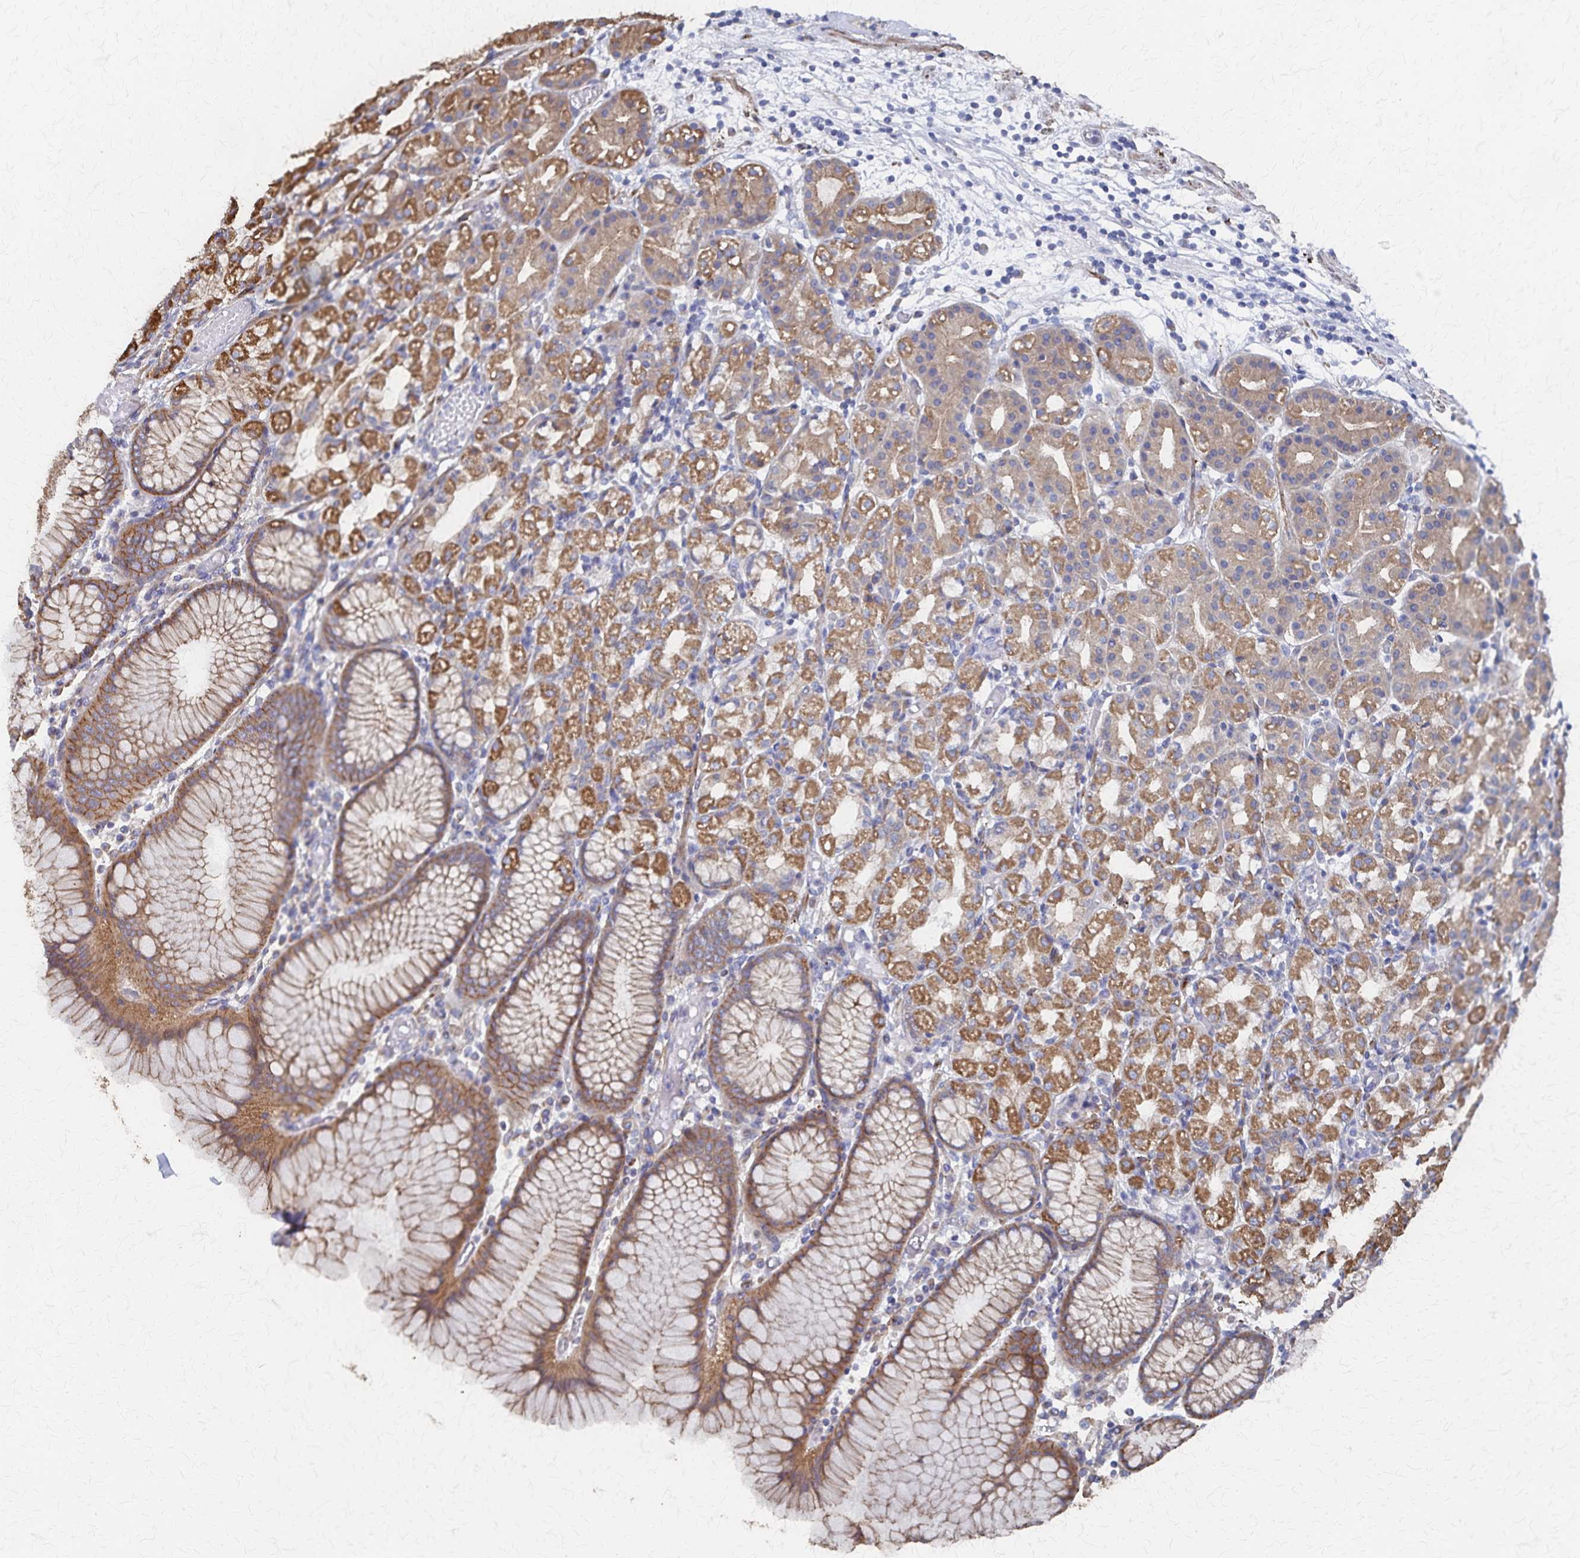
{"staining": {"intensity": "moderate", "quantity": ">75%", "location": "cytoplasmic/membranous"}, "tissue": "stomach", "cell_type": "Glandular cells", "image_type": "normal", "snomed": [{"axis": "morphology", "description": "Normal tissue, NOS"}, {"axis": "topography", "description": "Stomach"}], "caption": "A brown stain highlights moderate cytoplasmic/membranous staining of a protein in glandular cells of unremarkable human stomach. (DAB IHC with brightfield microscopy, high magnification).", "gene": "PGAP2", "patient": {"sex": "female", "age": 57}}